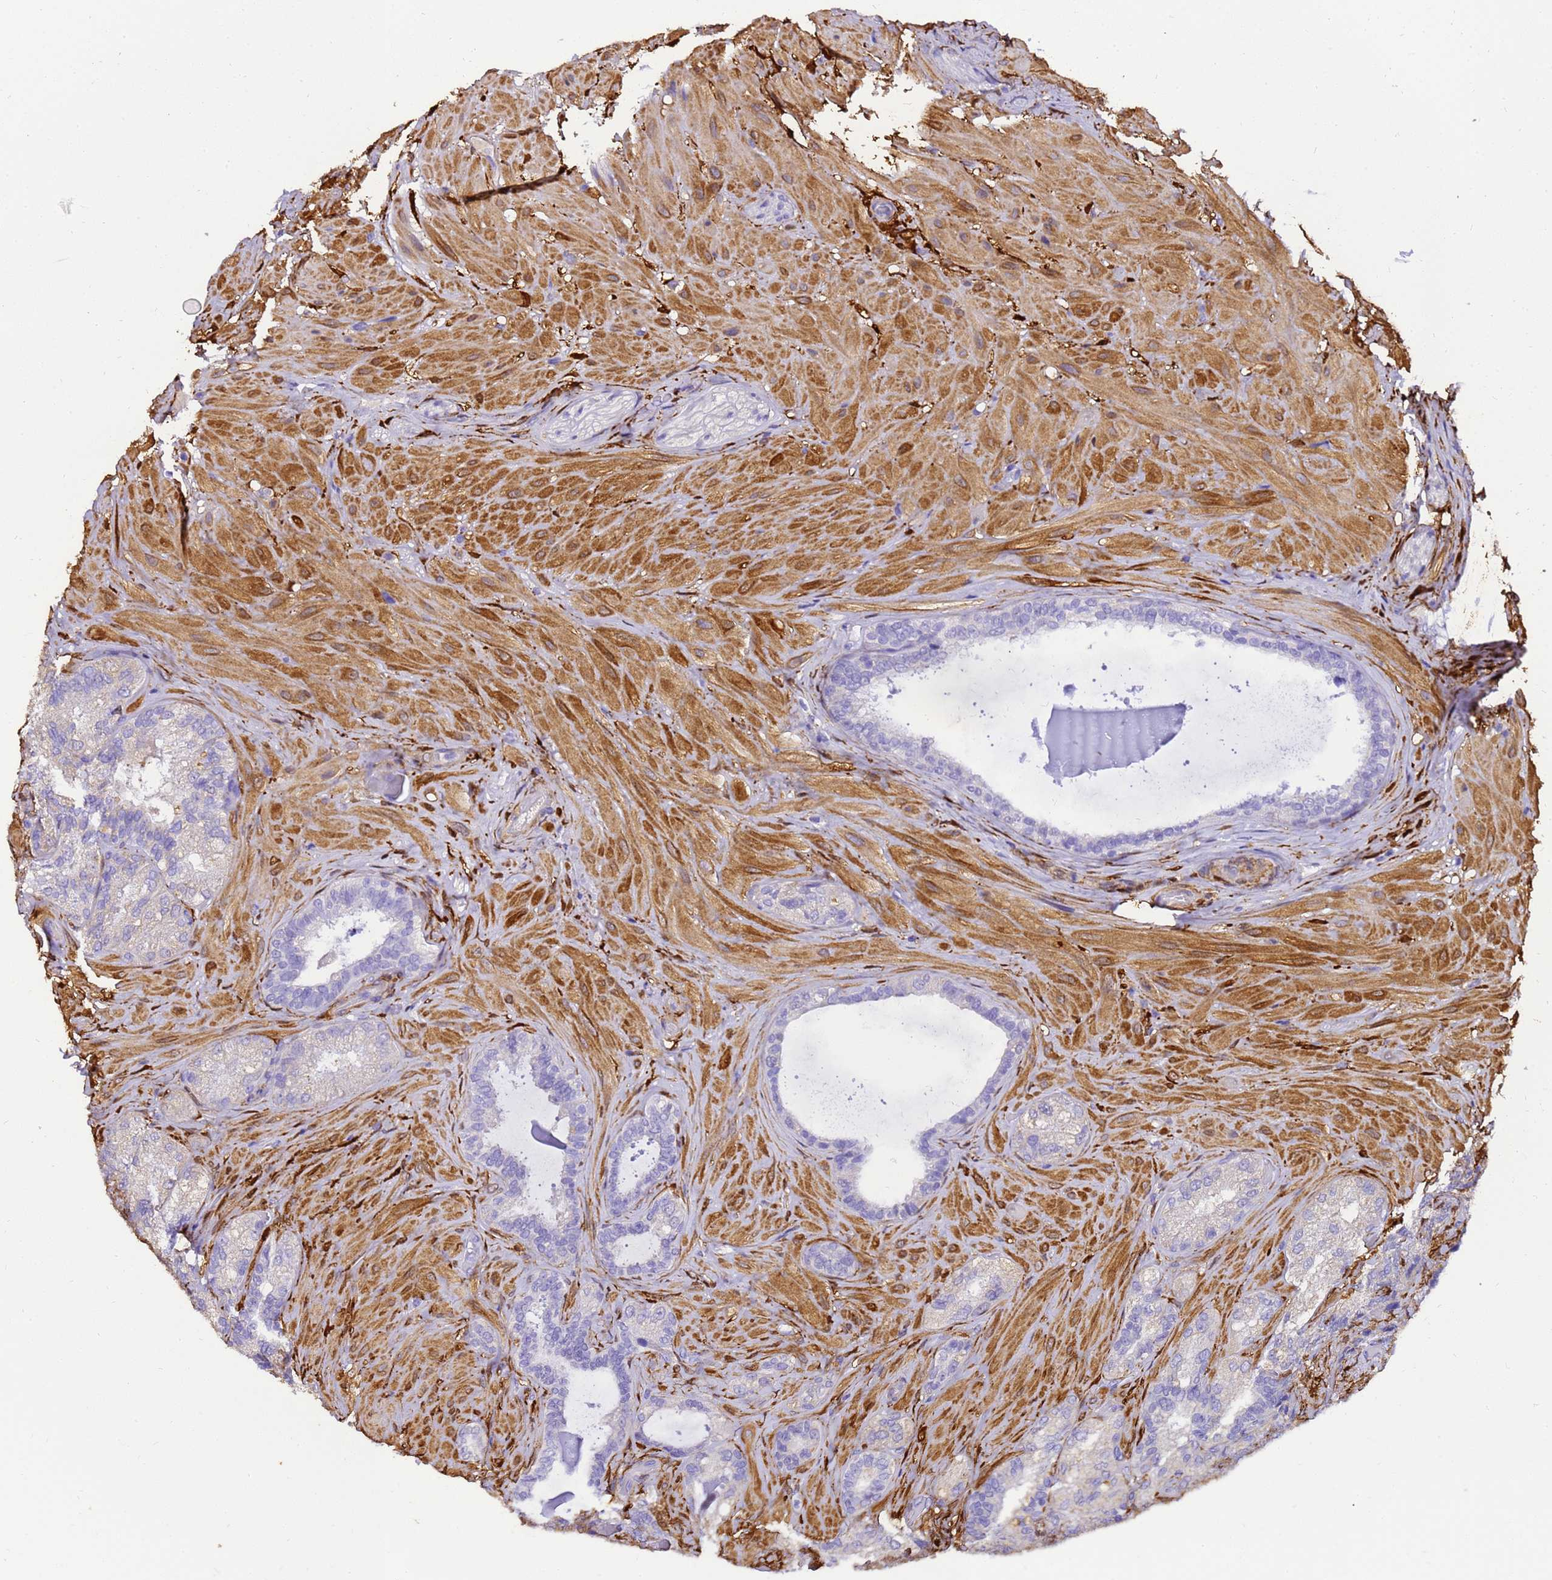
{"staining": {"intensity": "negative", "quantity": "none", "location": "none"}, "tissue": "seminal vesicle", "cell_type": "Glandular cells", "image_type": "normal", "snomed": [{"axis": "morphology", "description": "Normal tissue, NOS"}, {"axis": "topography", "description": "Prostate and seminal vesicle, NOS"}, {"axis": "topography", "description": "Prostate"}, {"axis": "topography", "description": "Seminal veicle"}], "caption": "An immunohistochemistry (IHC) histopathology image of unremarkable seminal vesicle is shown. There is no staining in glandular cells of seminal vesicle. (DAB IHC visualized using brightfield microscopy, high magnification).", "gene": "HSPB6", "patient": {"sex": "male", "age": 67}}